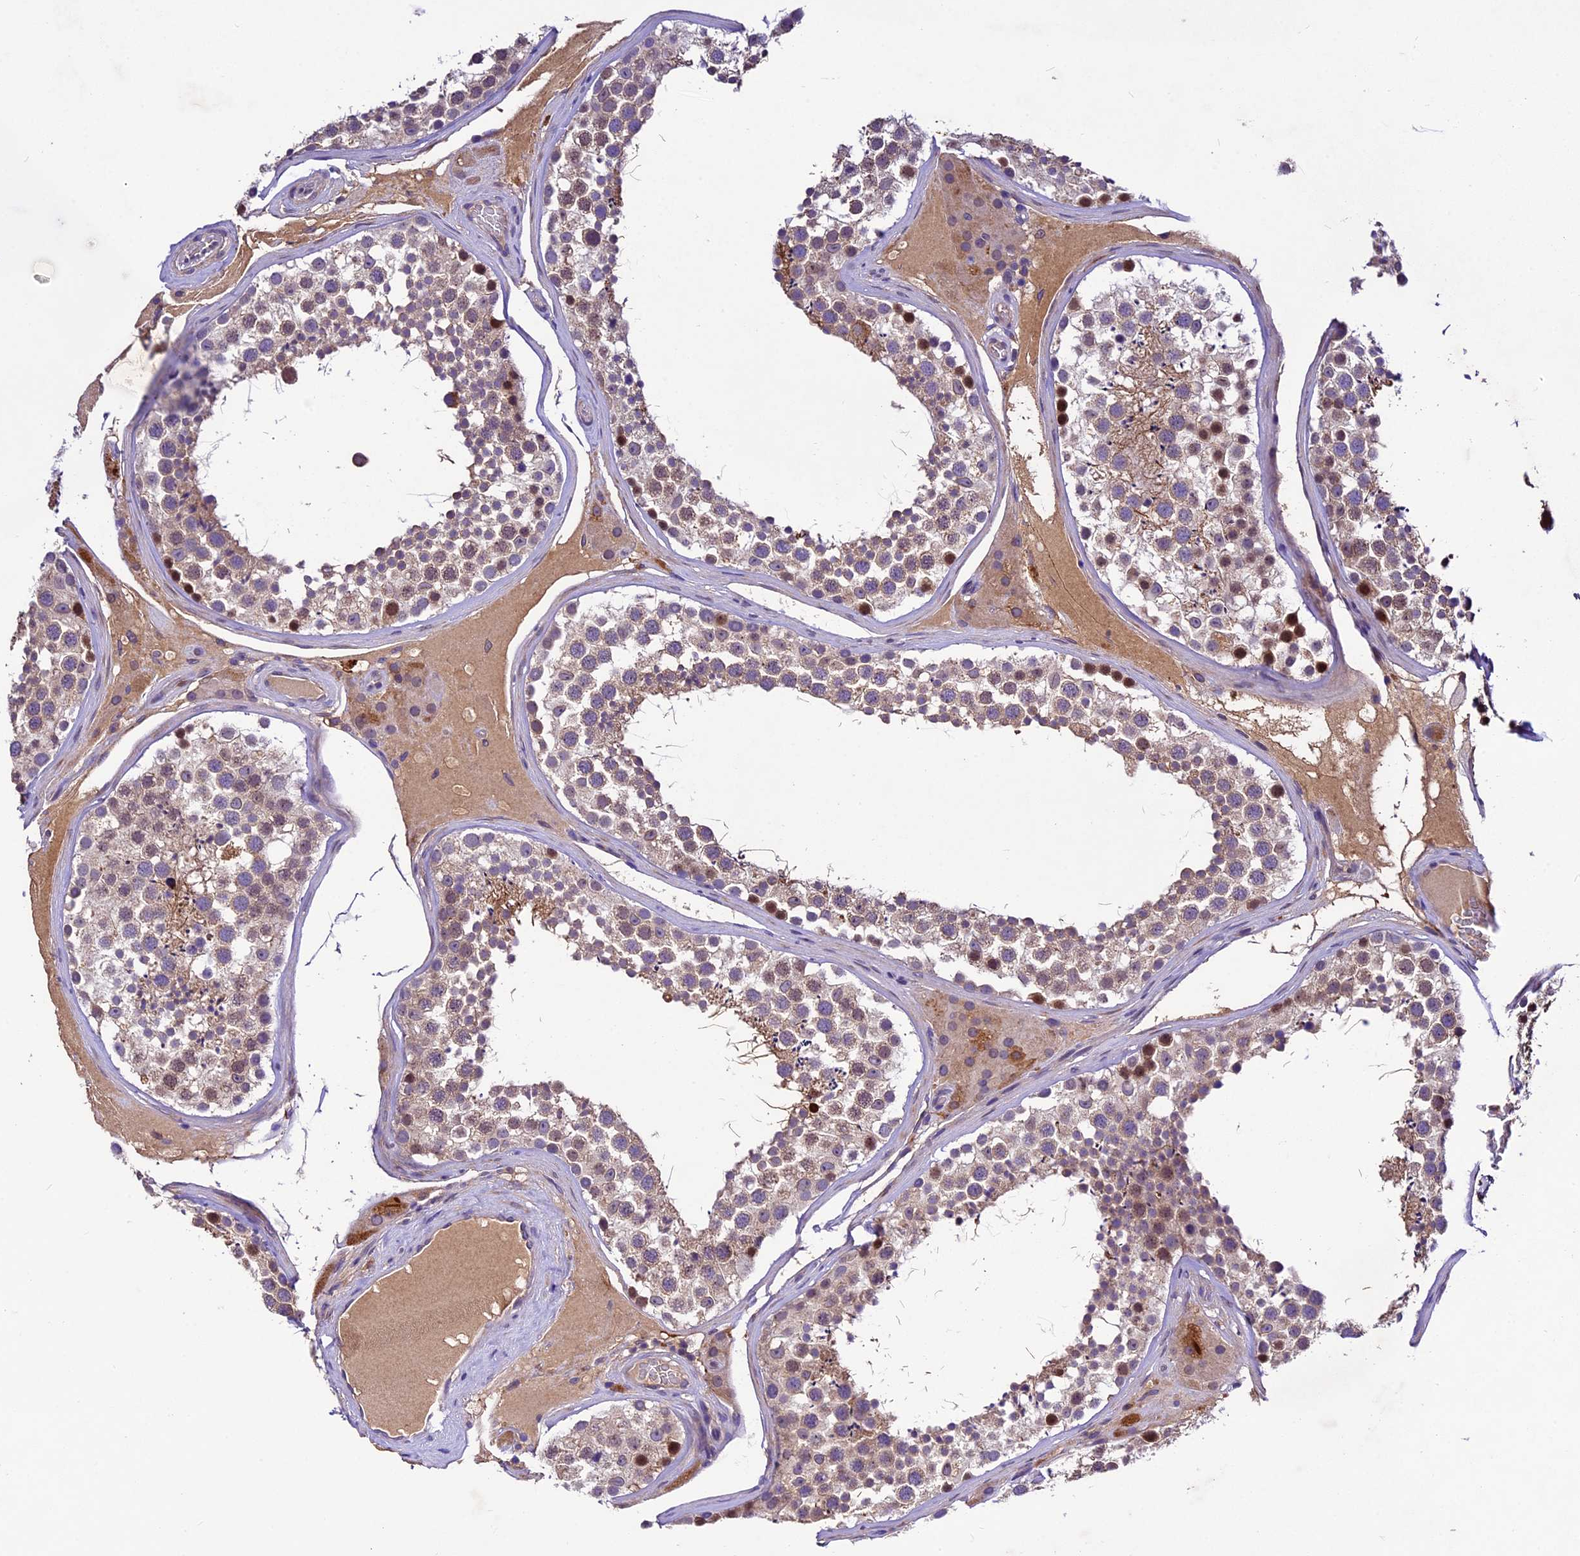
{"staining": {"intensity": "moderate", "quantity": ">75%", "location": "cytoplasmic/membranous"}, "tissue": "testis", "cell_type": "Cells in seminiferous ducts", "image_type": "normal", "snomed": [{"axis": "morphology", "description": "Normal tissue, NOS"}, {"axis": "topography", "description": "Testis"}], "caption": "Immunohistochemistry image of normal testis stained for a protein (brown), which displays medium levels of moderate cytoplasmic/membranous positivity in approximately >75% of cells in seminiferous ducts.", "gene": "CILP2", "patient": {"sex": "male", "age": 46}}